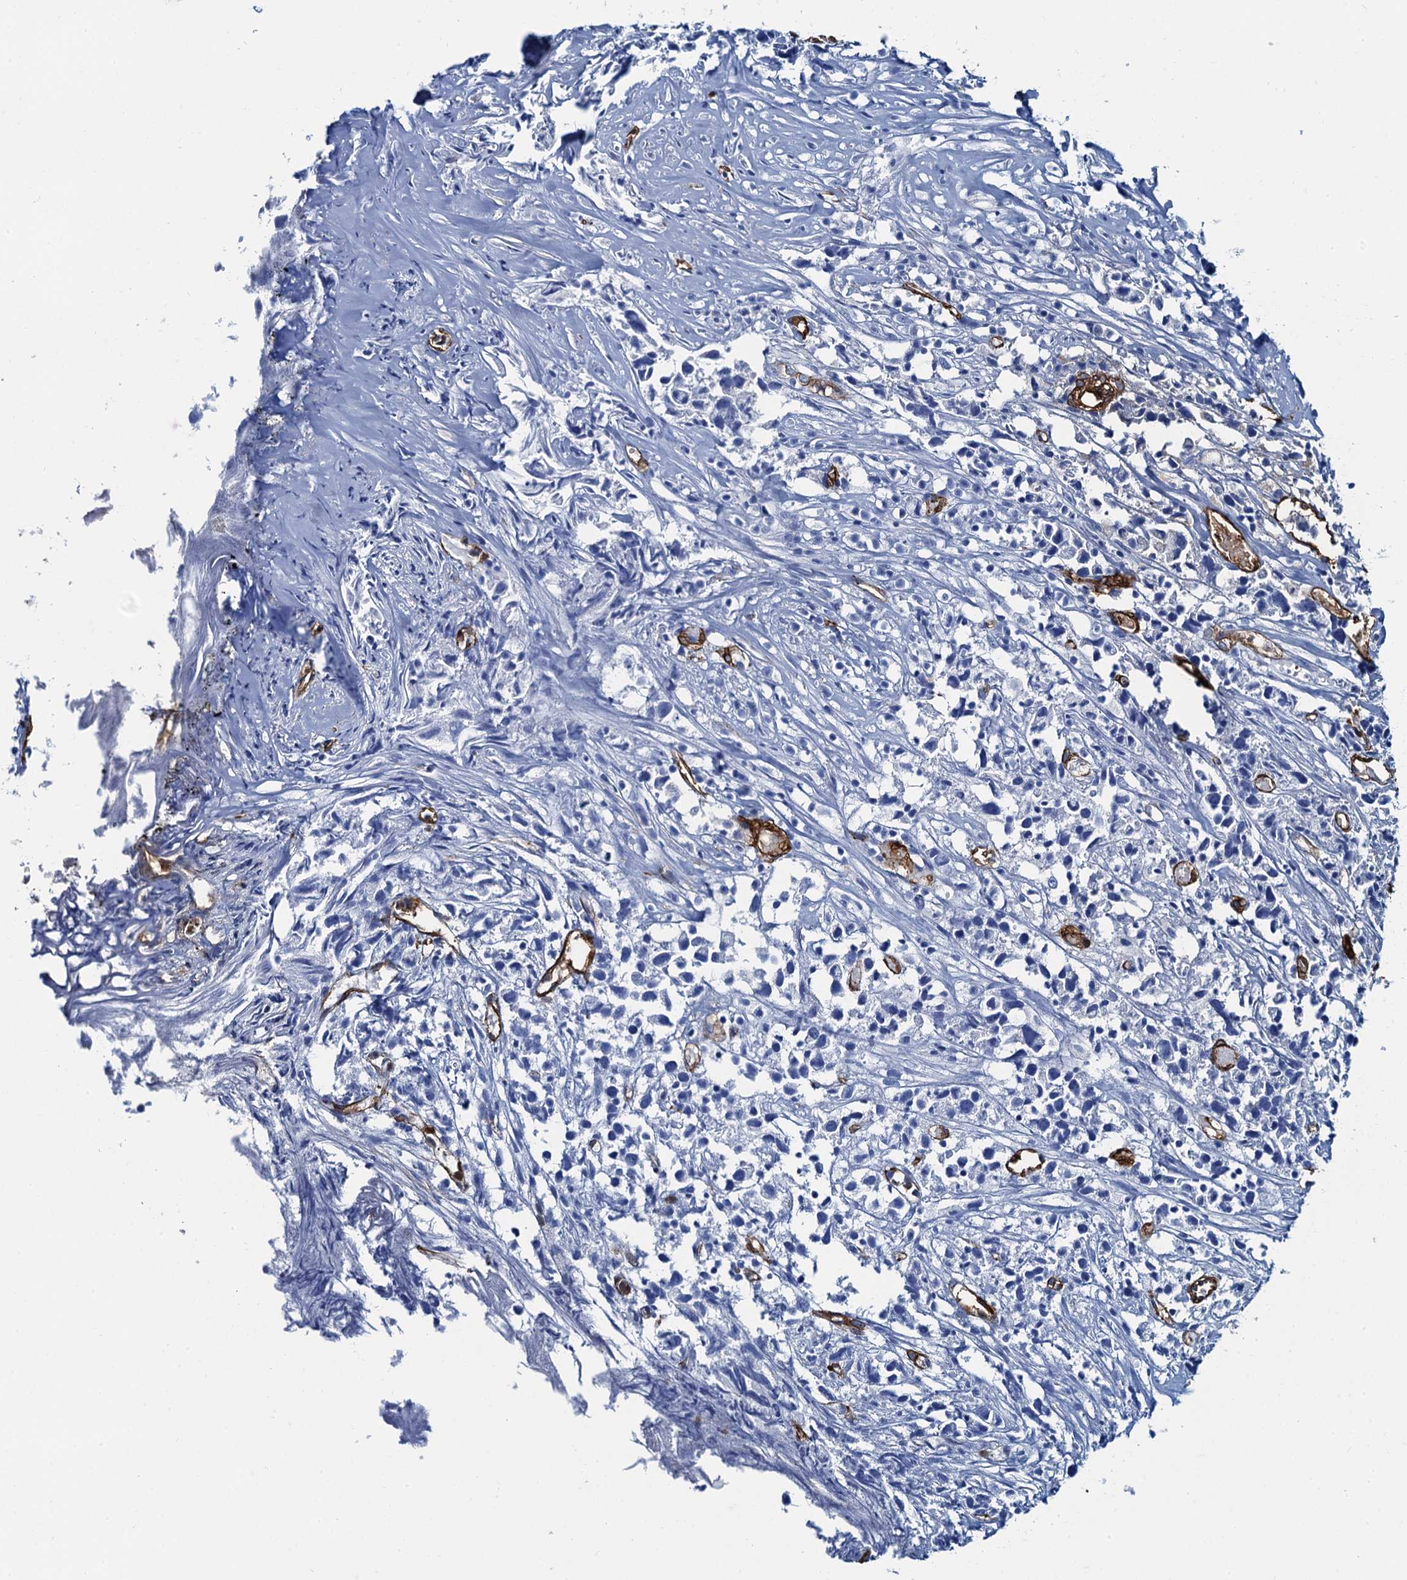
{"staining": {"intensity": "negative", "quantity": "none", "location": "none"}, "tissue": "urothelial cancer", "cell_type": "Tumor cells", "image_type": "cancer", "snomed": [{"axis": "morphology", "description": "Urothelial carcinoma, High grade"}, {"axis": "topography", "description": "Urinary bladder"}], "caption": "Tumor cells are negative for brown protein staining in urothelial cancer. Brightfield microscopy of immunohistochemistry (IHC) stained with DAB (brown) and hematoxylin (blue), captured at high magnification.", "gene": "CAVIN2", "patient": {"sex": "female", "age": 75}}